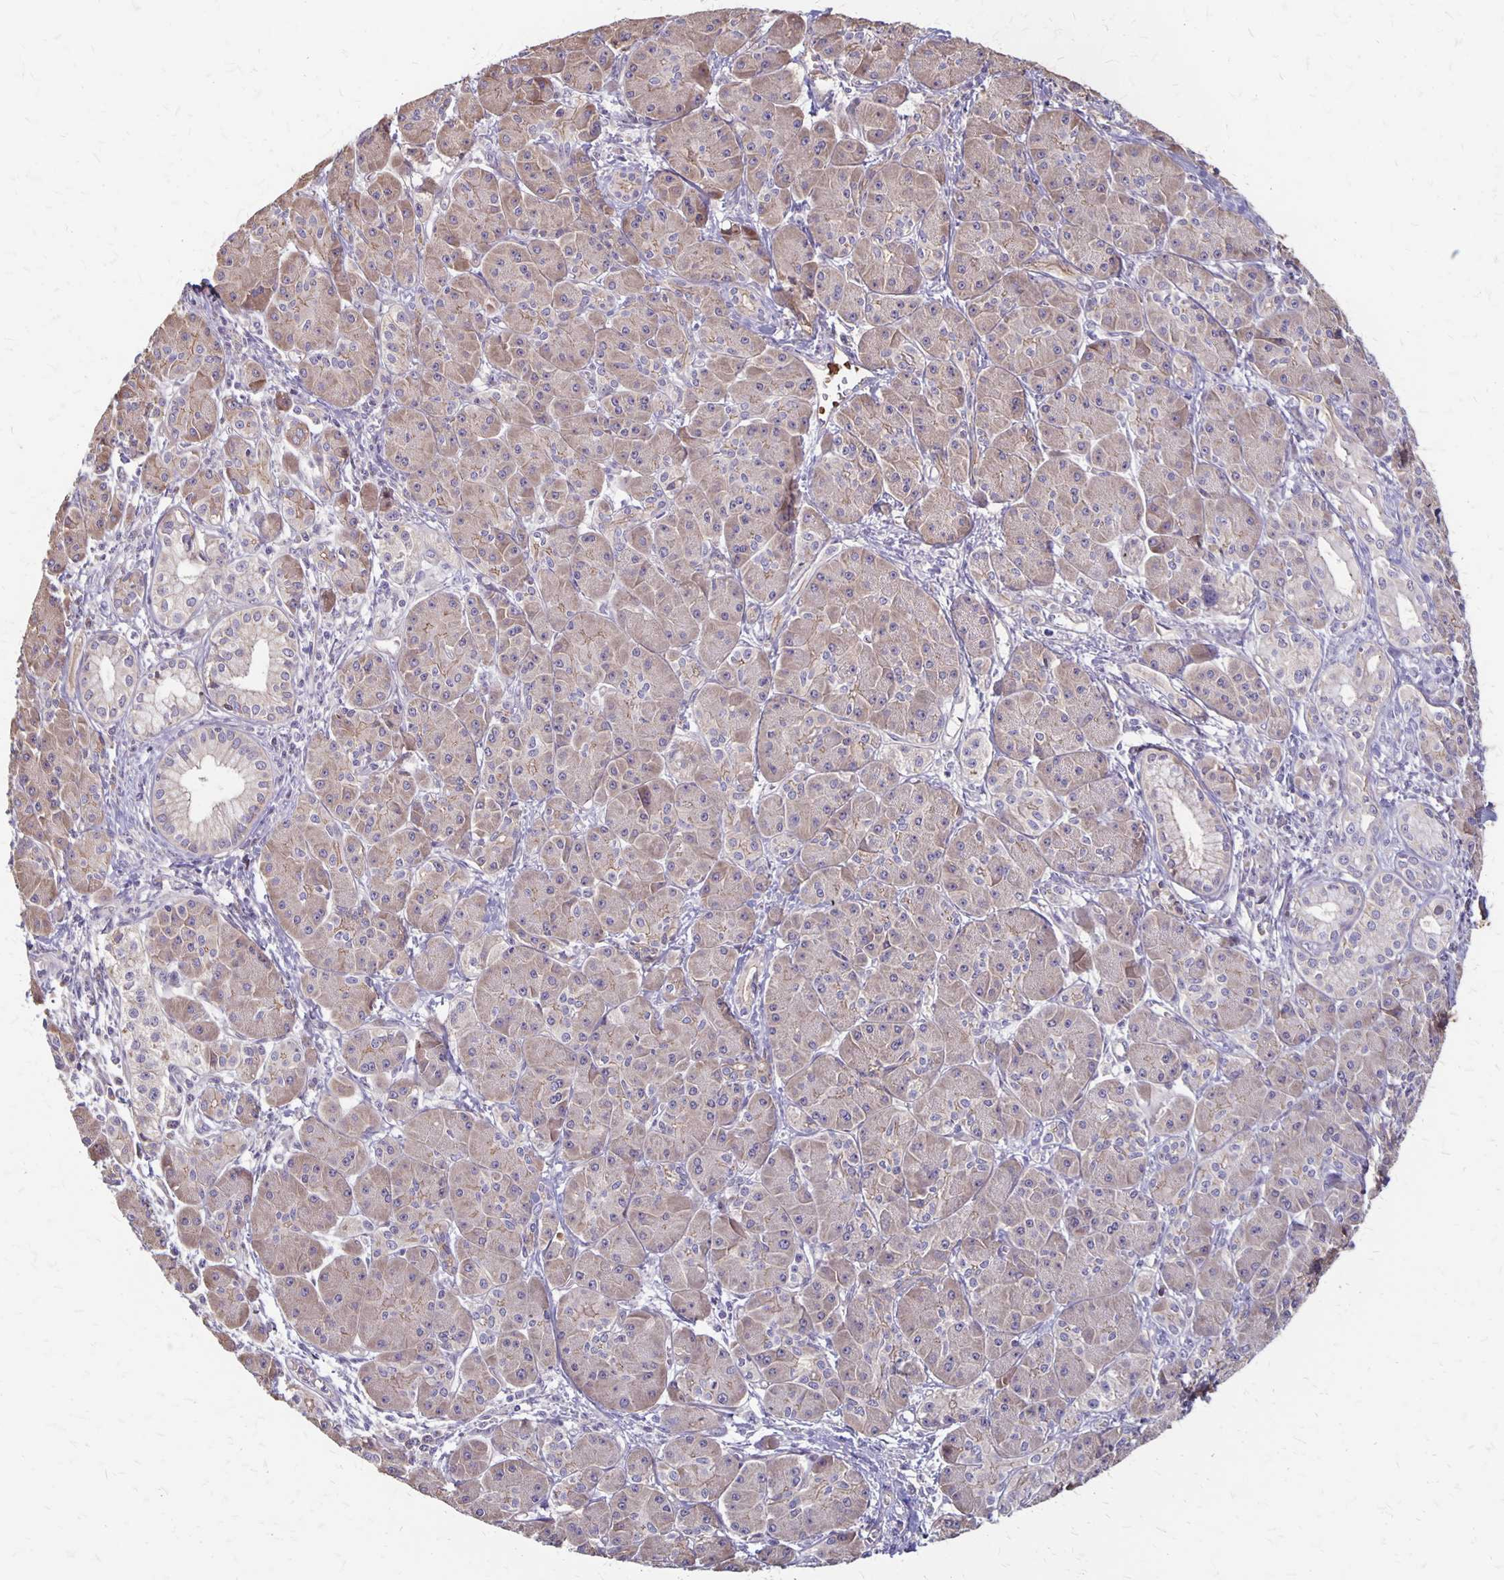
{"staining": {"intensity": "negative", "quantity": "none", "location": "none"}, "tissue": "pancreatic cancer", "cell_type": "Tumor cells", "image_type": "cancer", "snomed": [{"axis": "morphology", "description": "Adenocarcinoma, NOS"}, {"axis": "topography", "description": "Pancreas"}], "caption": "The histopathology image demonstrates no significant expression in tumor cells of pancreatic cancer (adenocarcinoma).", "gene": "PROM2", "patient": {"sex": "male", "age": 70}}